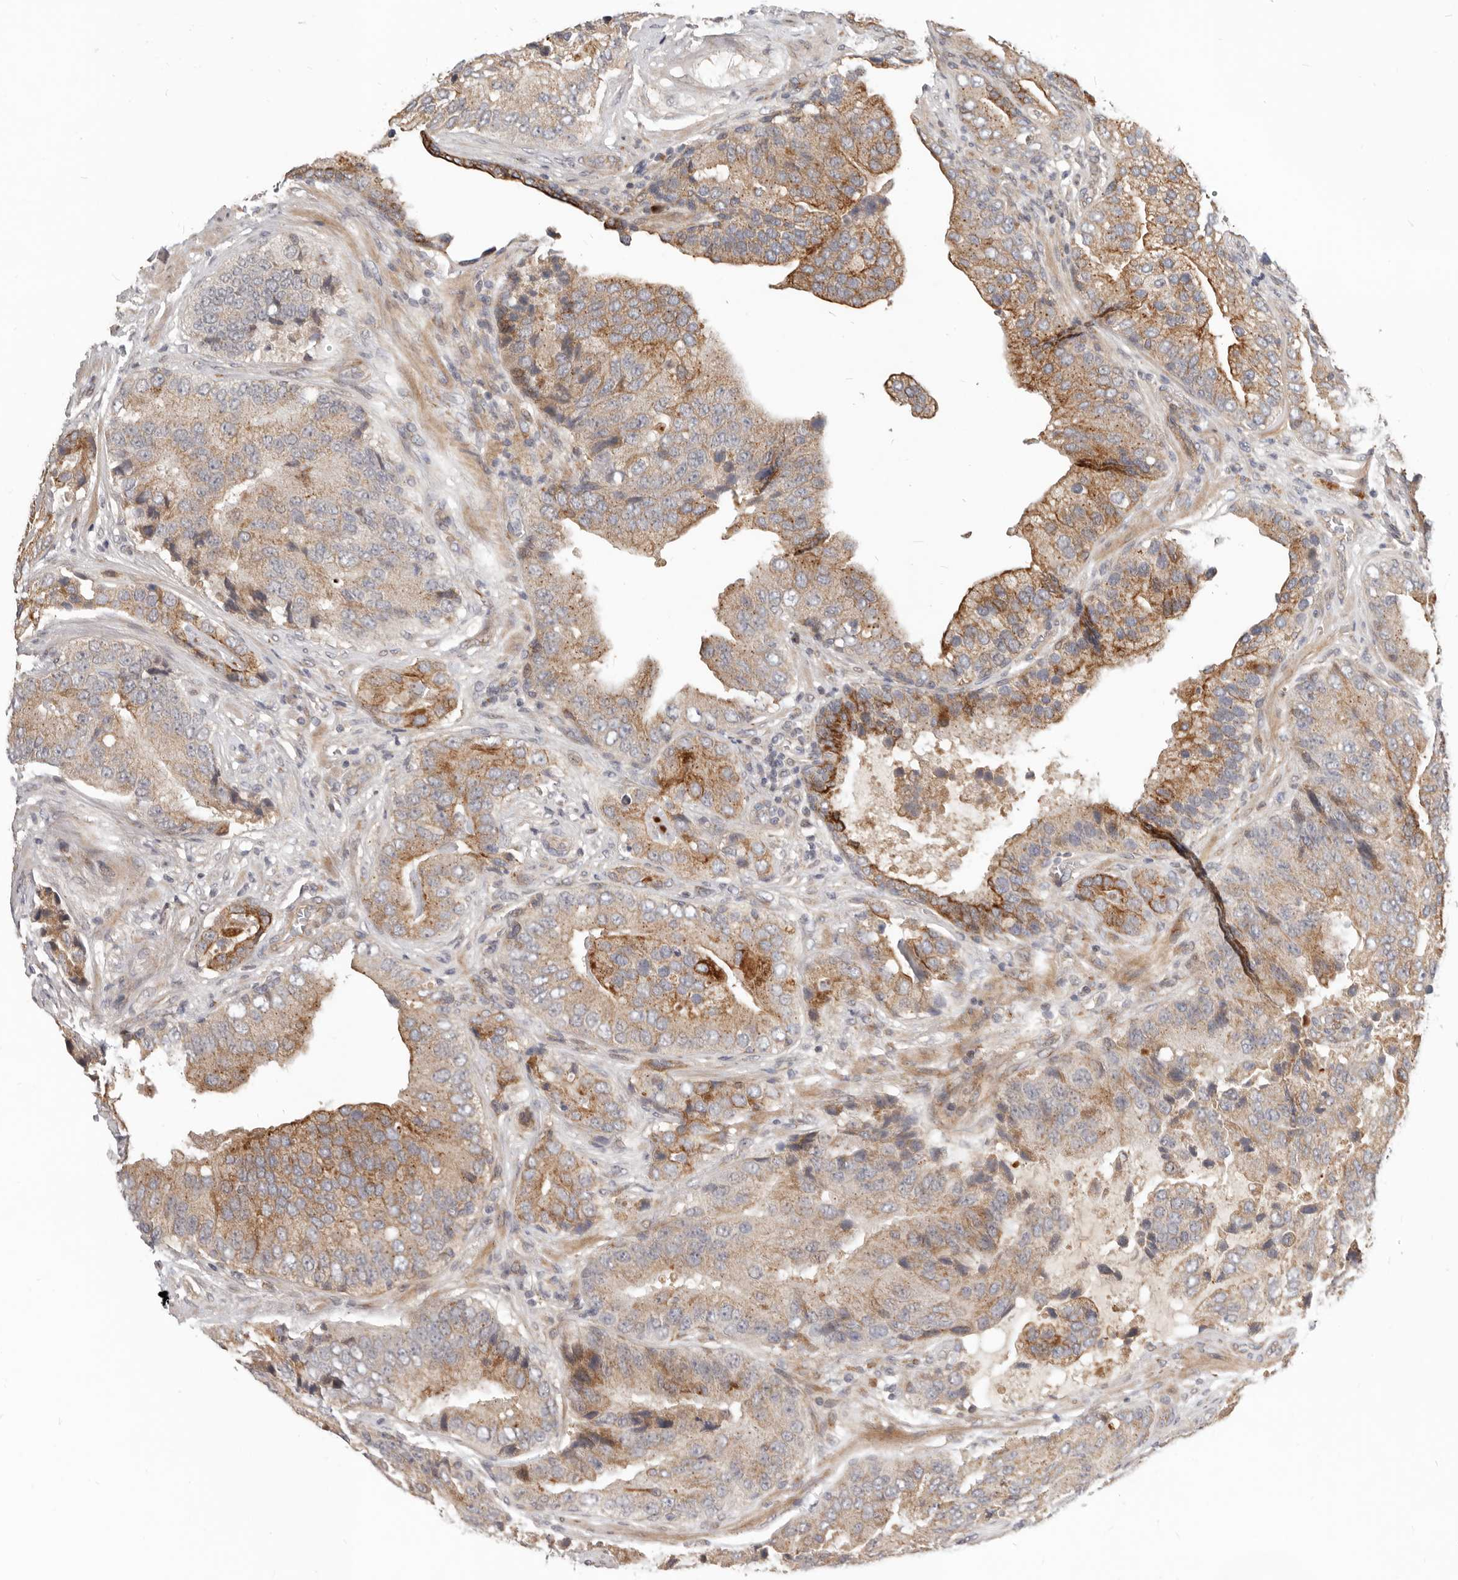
{"staining": {"intensity": "moderate", "quantity": ">75%", "location": "cytoplasmic/membranous"}, "tissue": "prostate cancer", "cell_type": "Tumor cells", "image_type": "cancer", "snomed": [{"axis": "morphology", "description": "Adenocarcinoma, High grade"}, {"axis": "topography", "description": "Prostate"}], "caption": "Immunohistochemistry (DAB) staining of high-grade adenocarcinoma (prostate) shows moderate cytoplasmic/membranous protein expression in approximately >75% of tumor cells.", "gene": "NPY4R", "patient": {"sex": "male", "age": 70}}